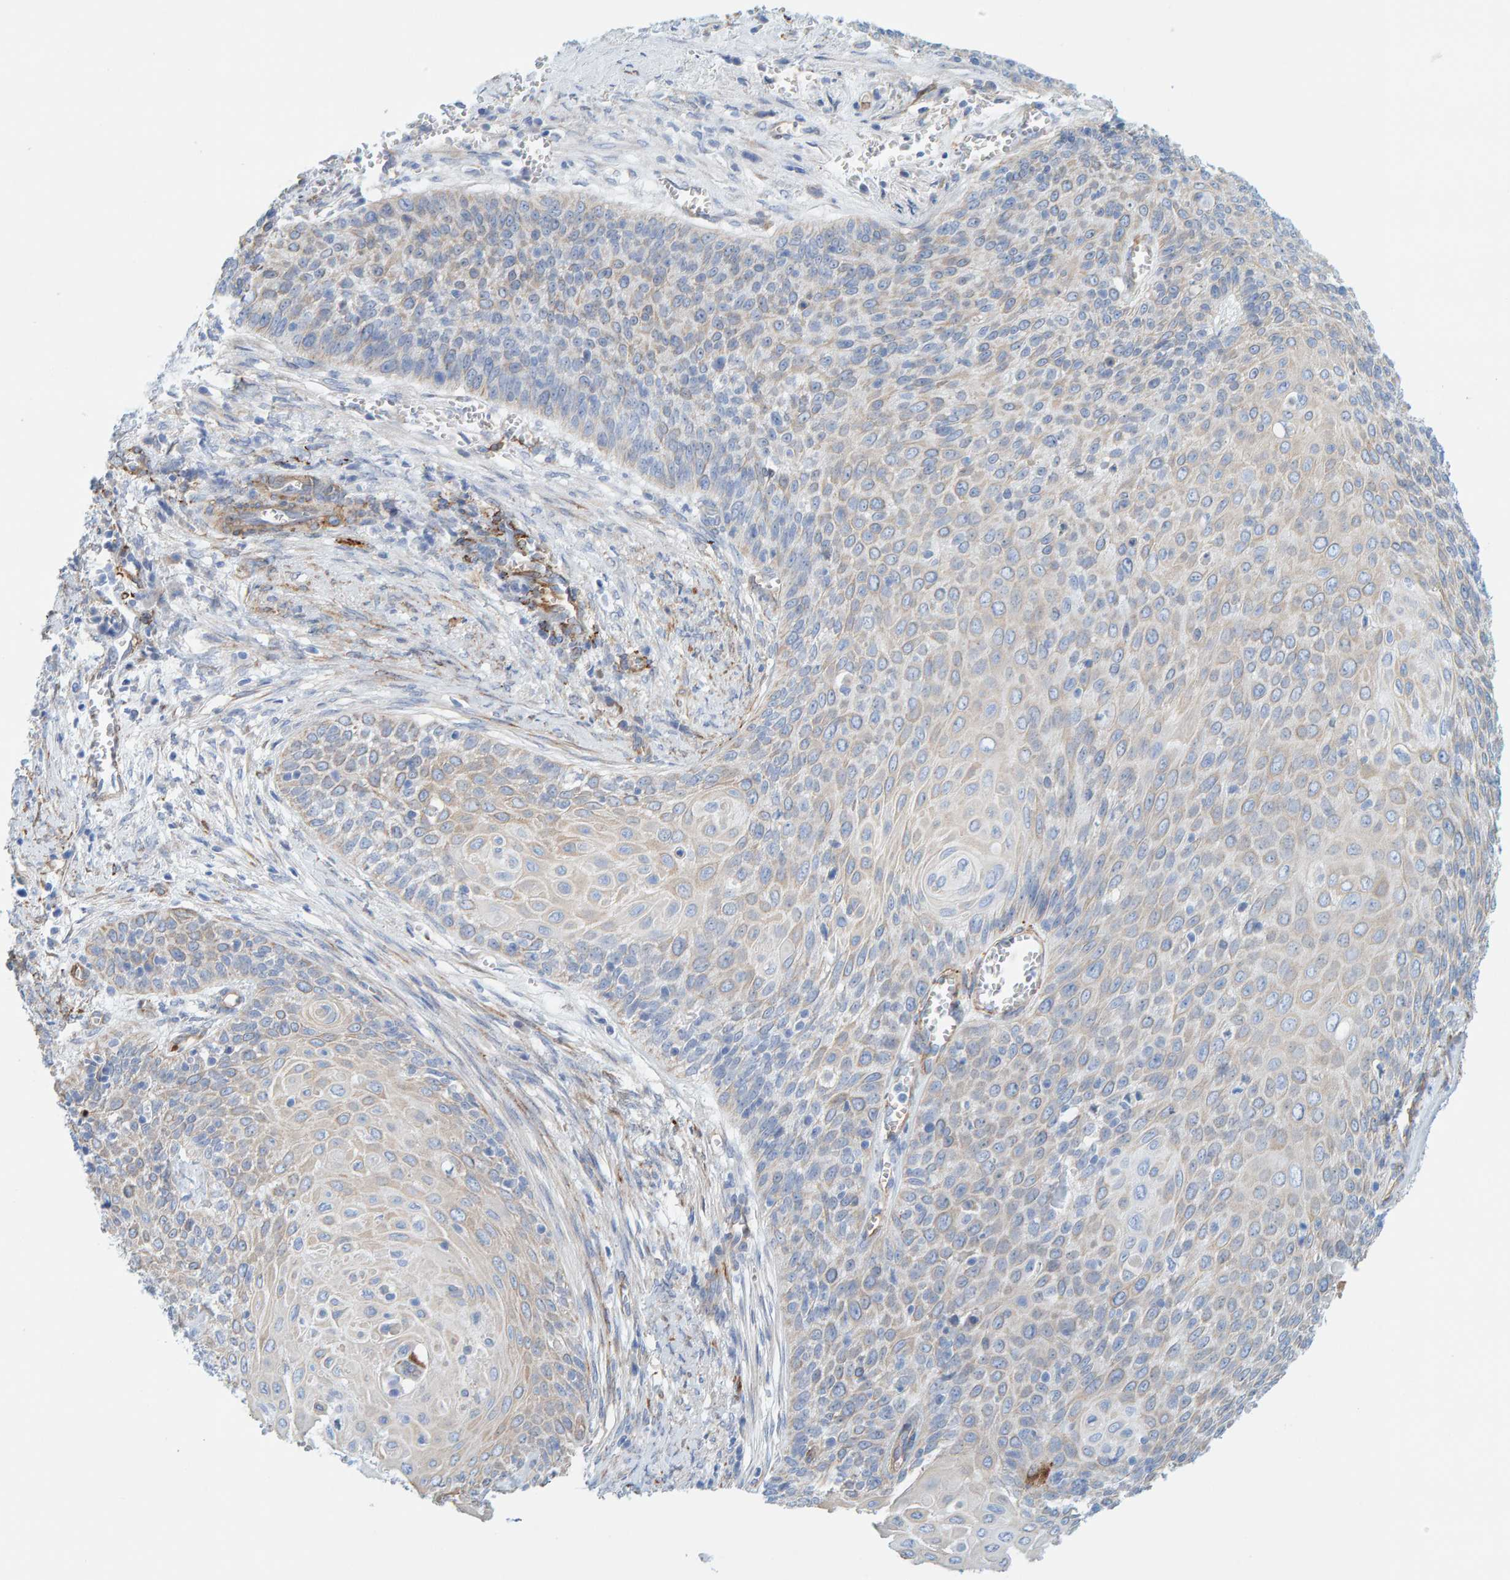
{"staining": {"intensity": "weak", "quantity": "<25%", "location": "cytoplasmic/membranous"}, "tissue": "cervical cancer", "cell_type": "Tumor cells", "image_type": "cancer", "snomed": [{"axis": "morphology", "description": "Squamous cell carcinoma, NOS"}, {"axis": "topography", "description": "Cervix"}], "caption": "Squamous cell carcinoma (cervical) was stained to show a protein in brown. There is no significant expression in tumor cells. The staining was performed using DAB (3,3'-diaminobenzidine) to visualize the protein expression in brown, while the nuclei were stained in blue with hematoxylin (Magnification: 20x).", "gene": "MAP1B", "patient": {"sex": "female", "age": 39}}